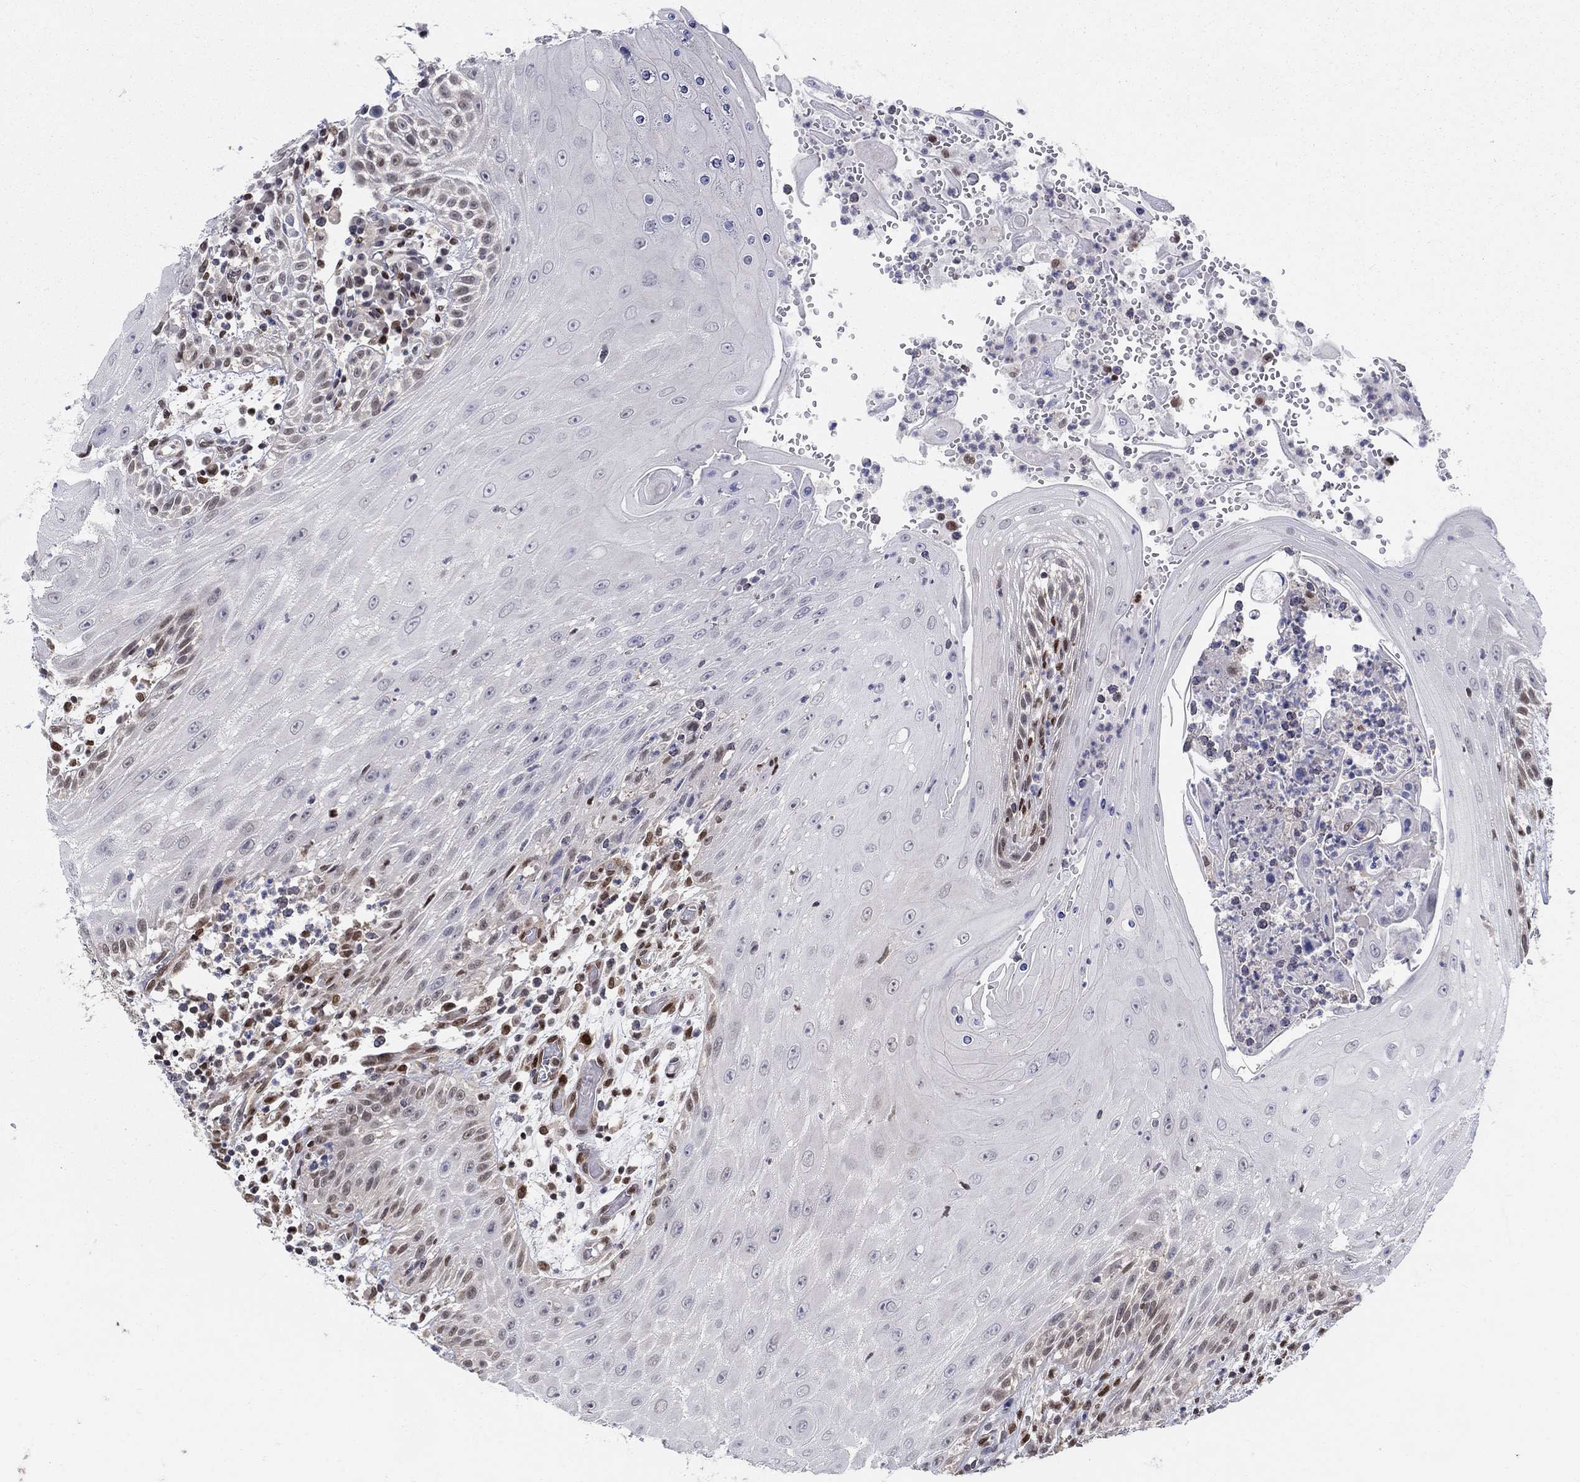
{"staining": {"intensity": "negative", "quantity": "none", "location": "none"}, "tissue": "head and neck cancer", "cell_type": "Tumor cells", "image_type": "cancer", "snomed": [{"axis": "morphology", "description": "Squamous cell carcinoma, NOS"}, {"axis": "topography", "description": "Oral tissue"}, {"axis": "topography", "description": "Head-Neck"}], "caption": "Immunohistochemistry (IHC) histopathology image of squamous cell carcinoma (head and neck) stained for a protein (brown), which displays no staining in tumor cells.", "gene": "CENPE", "patient": {"sex": "male", "age": 58}}